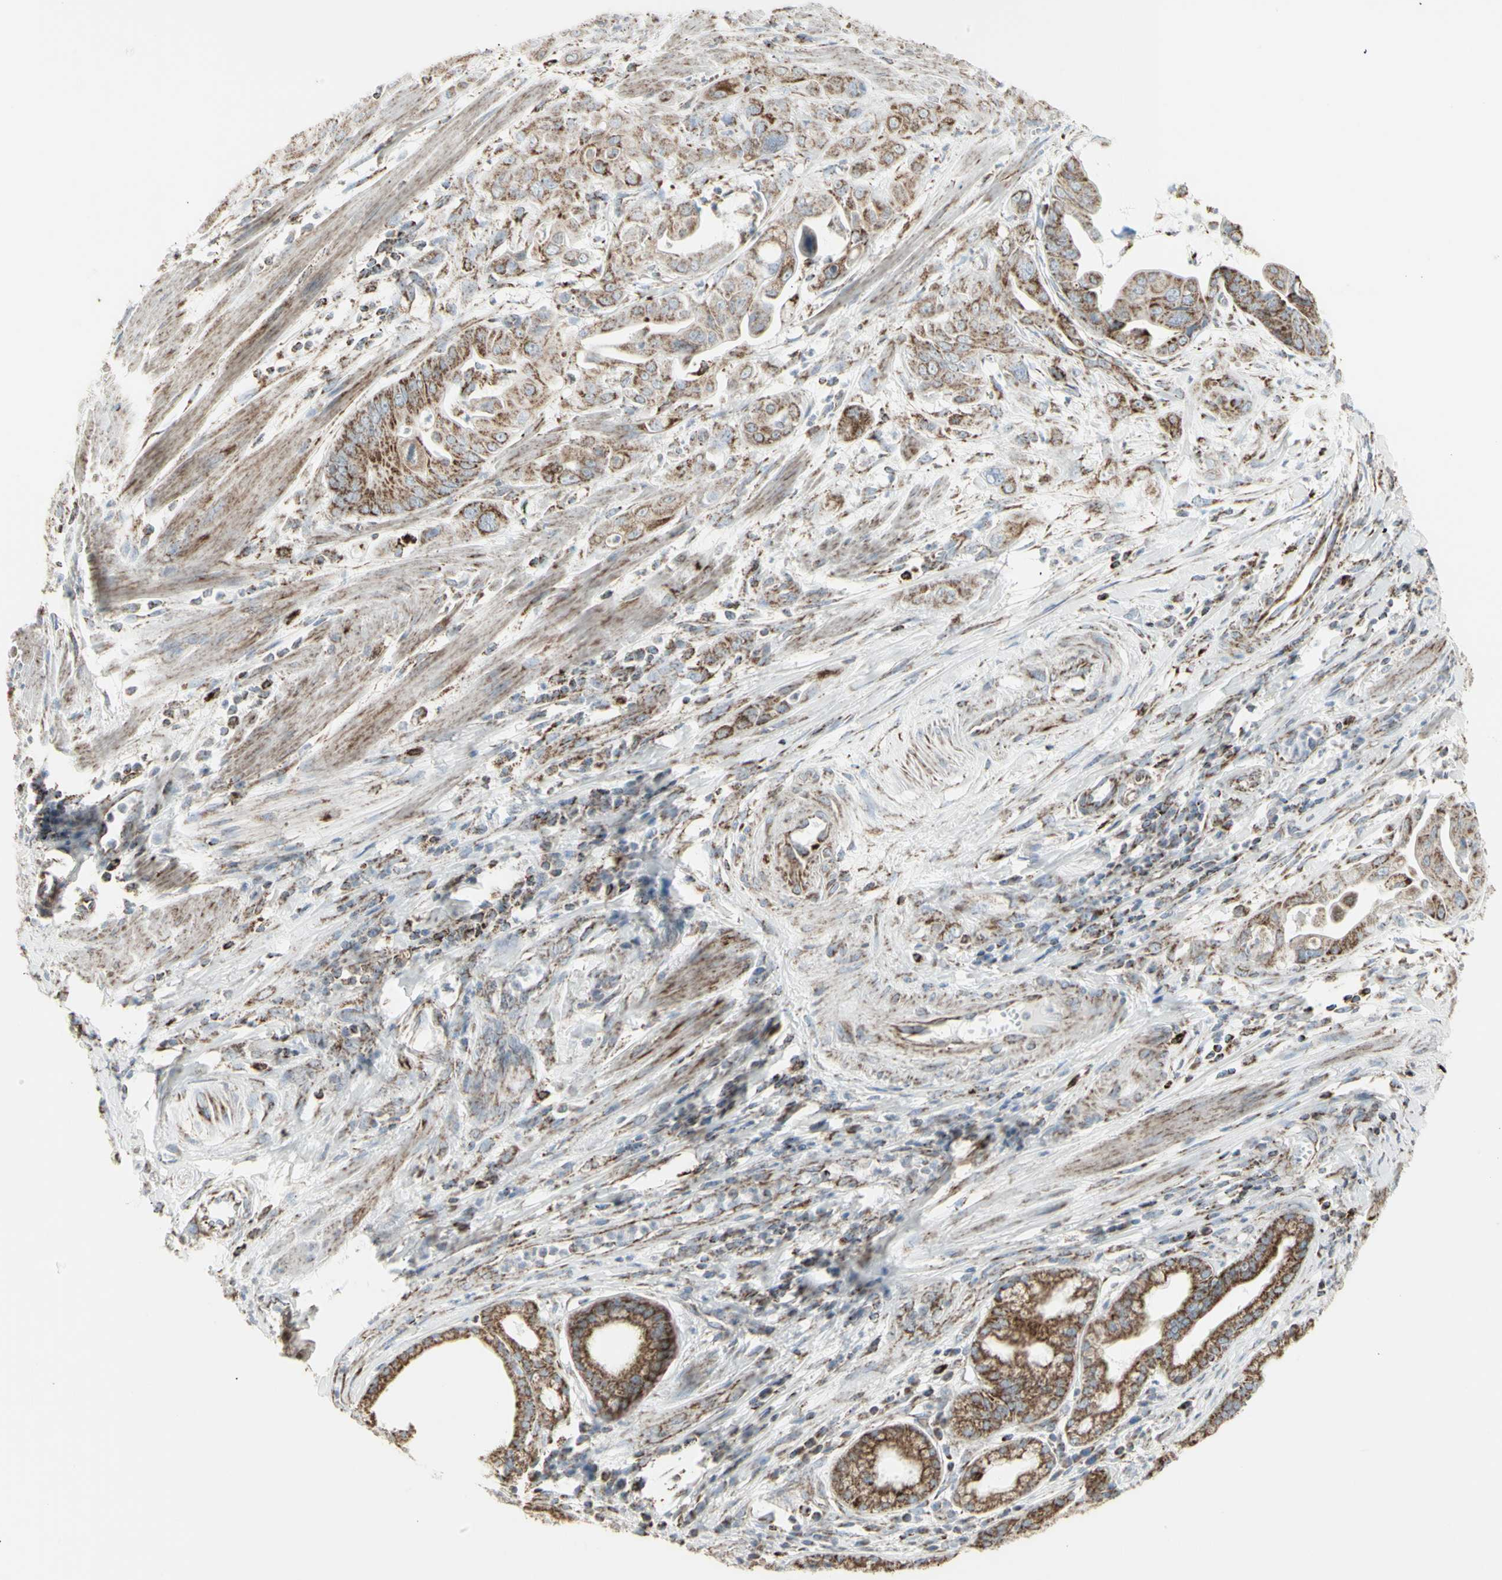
{"staining": {"intensity": "moderate", "quantity": ">75%", "location": "none"}, "tissue": "pancreatic cancer", "cell_type": "Tumor cells", "image_type": "cancer", "snomed": [{"axis": "morphology", "description": "Adenocarcinoma, NOS"}, {"axis": "topography", "description": "Pancreas"}], "caption": "This micrograph demonstrates IHC staining of human pancreatic cancer, with medium moderate None expression in about >75% of tumor cells.", "gene": "PLGRKT", "patient": {"sex": "female", "age": 75}}